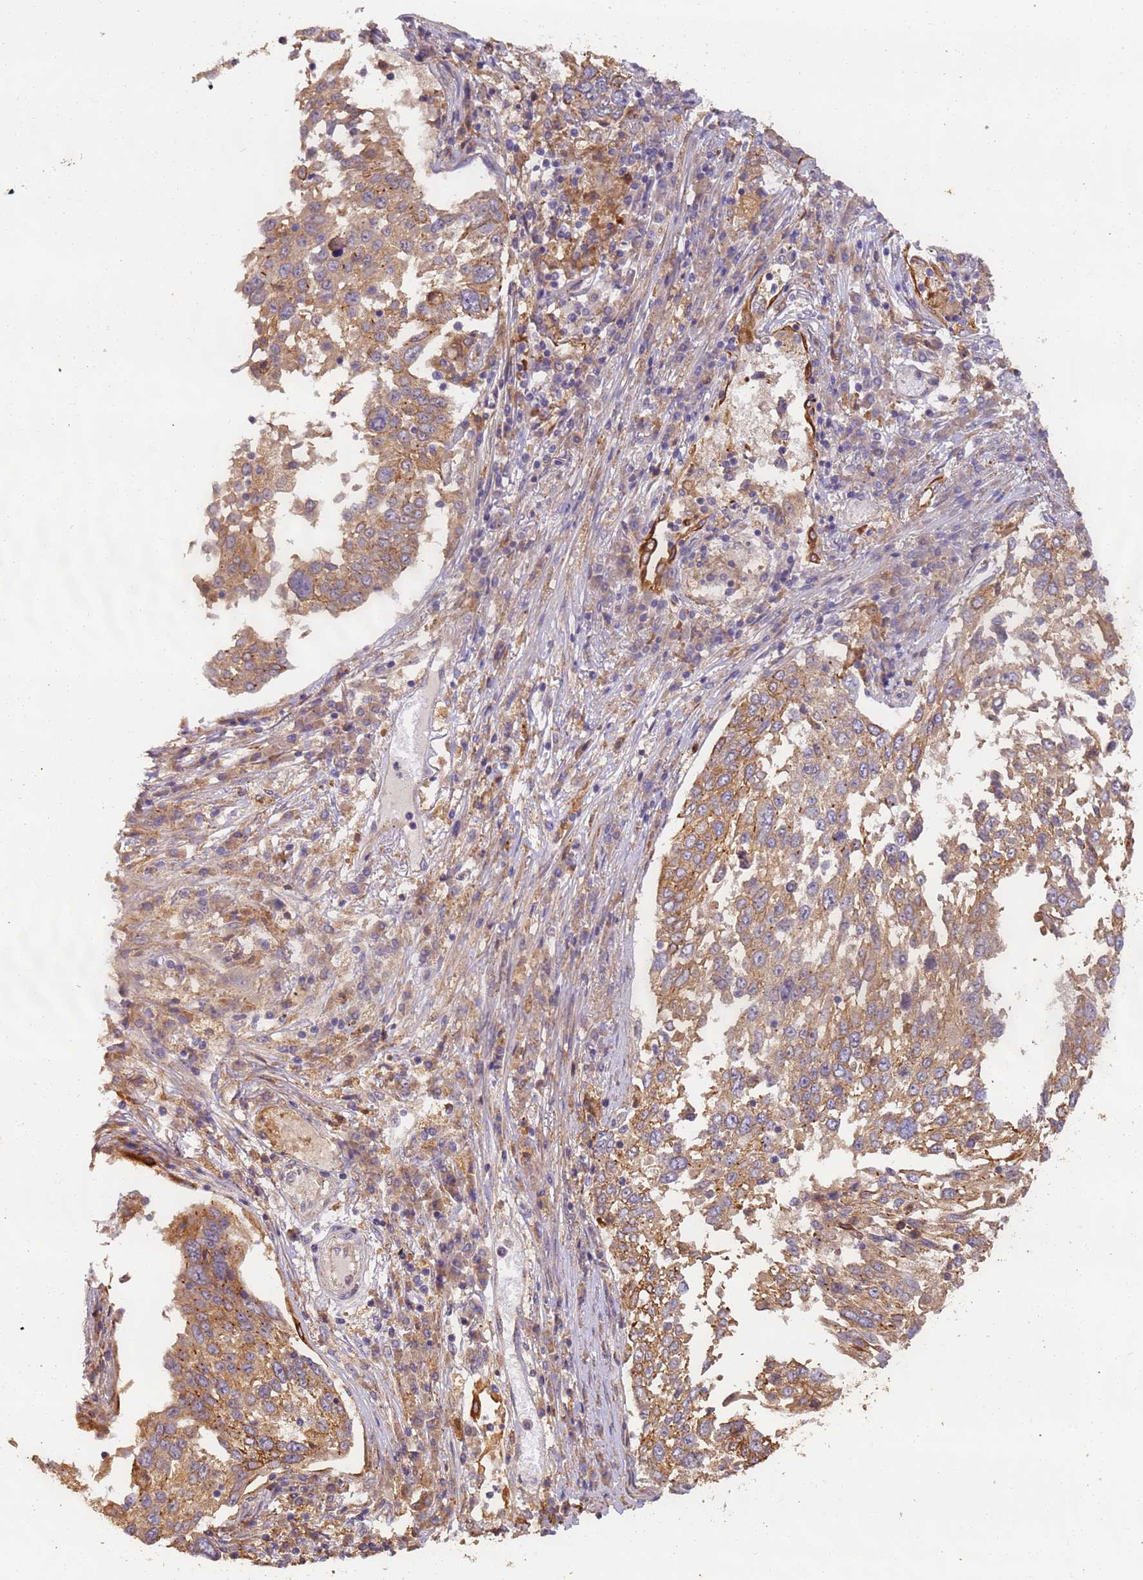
{"staining": {"intensity": "moderate", "quantity": ">75%", "location": "cytoplasmic/membranous"}, "tissue": "lung cancer", "cell_type": "Tumor cells", "image_type": "cancer", "snomed": [{"axis": "morphology", "description": "Squamous cell carcinoma, NOS"}, {"axis": "topography", "description": "Lung"}], "caption": "Protein expression analysis of human lung squamous cell carcinoma reveals moderate cytoplasmic/membranous positivity in about >75% of tumor cells.", "gene": "TIGAR", "patient": {"sex": "male", "age": 65}}